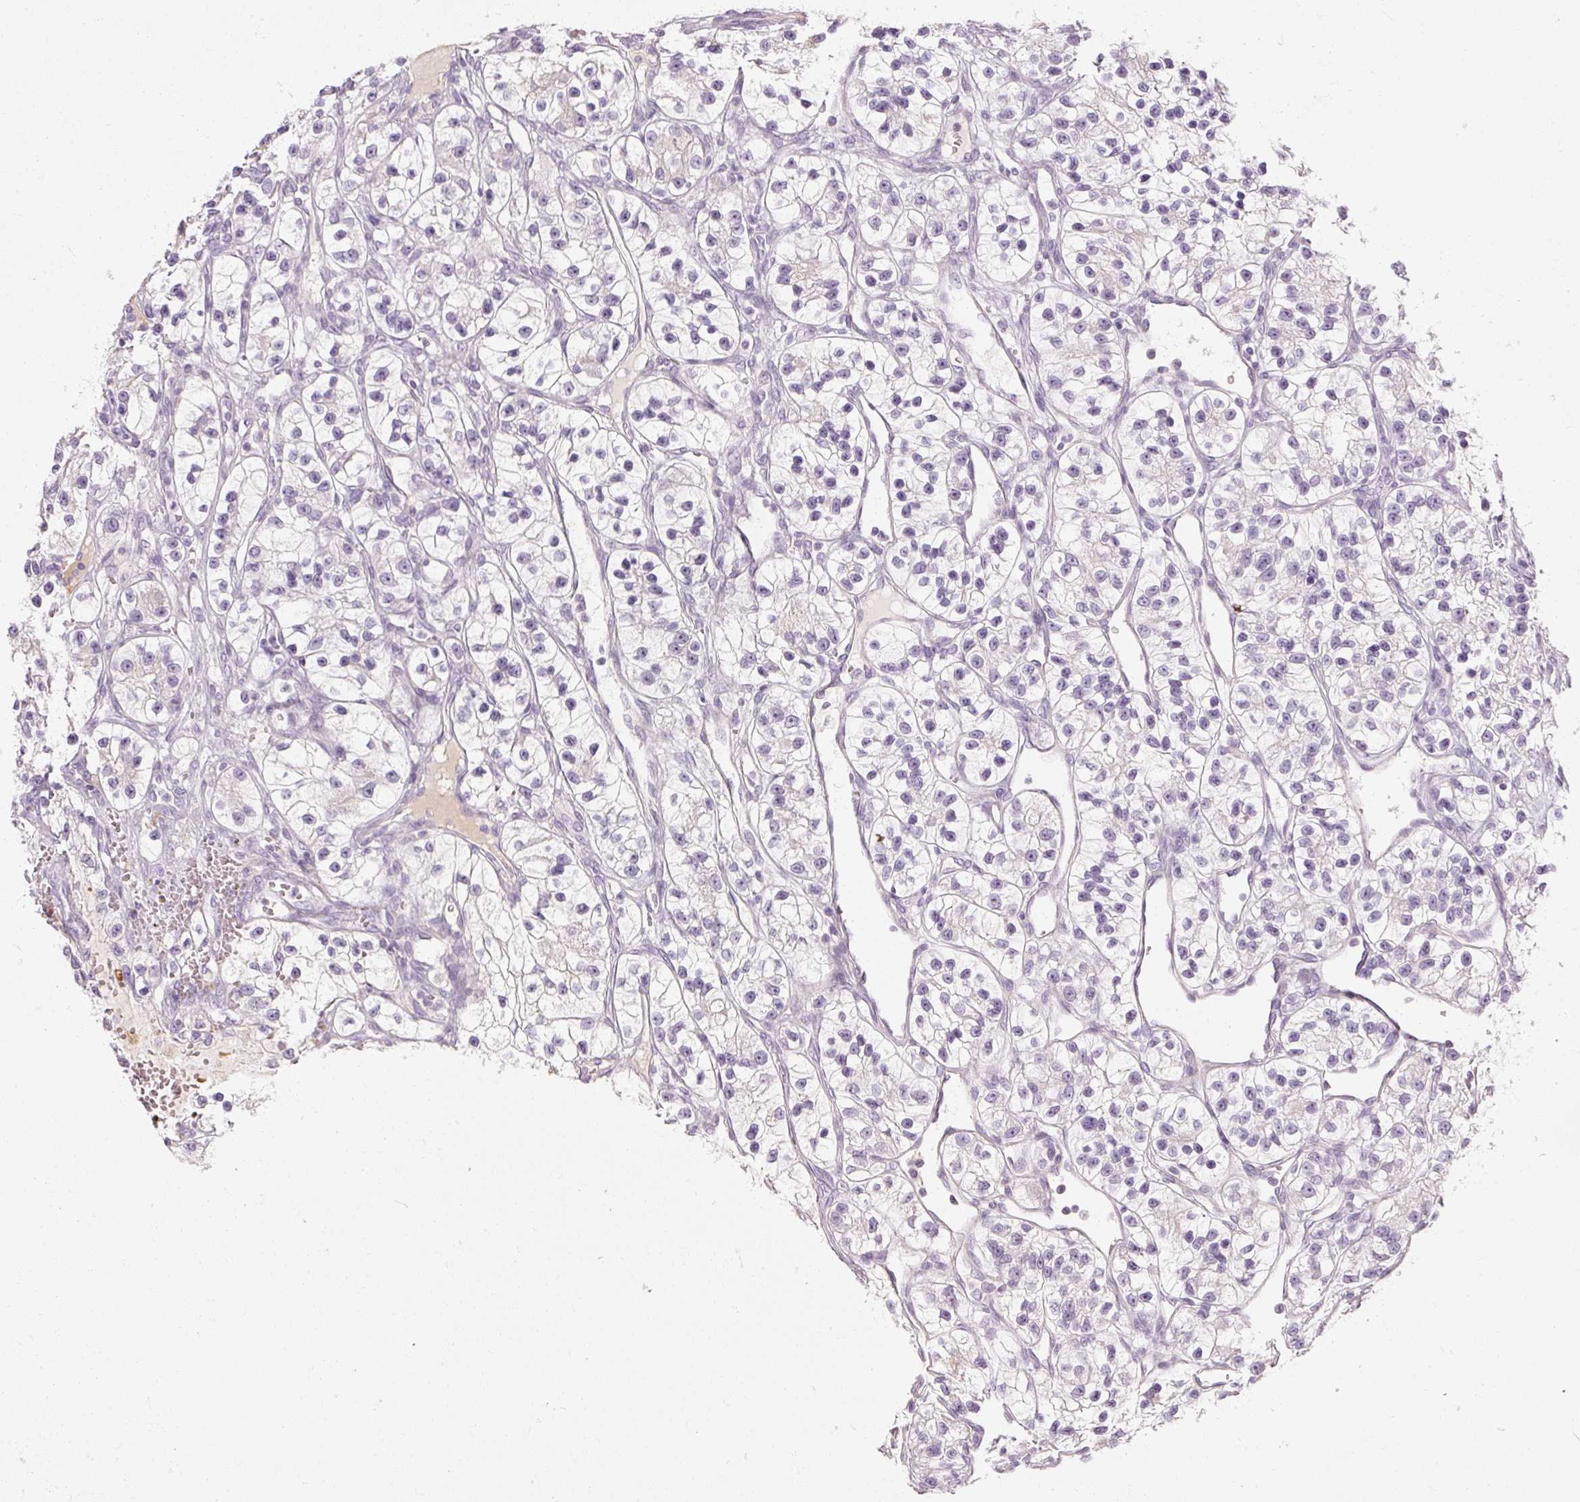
{"staining": {"intensity": "negative", "quantity": "none", "location": "none"}, "tissue": "renal cancer", "cell_type": "Tumor cells", "image_type": "cancer", "snomed": [{"axis": "morphology", "description": "Adenocarcinoma, NOS"}, {"axis": "topography", "description": "Kidney"}], "caption": "Renal cancer was stained to show a protein in brown. There is no significant expression in tumor cells.", "gene": "NFE2L3", "patient": {"sex": "female", "age": 57}}